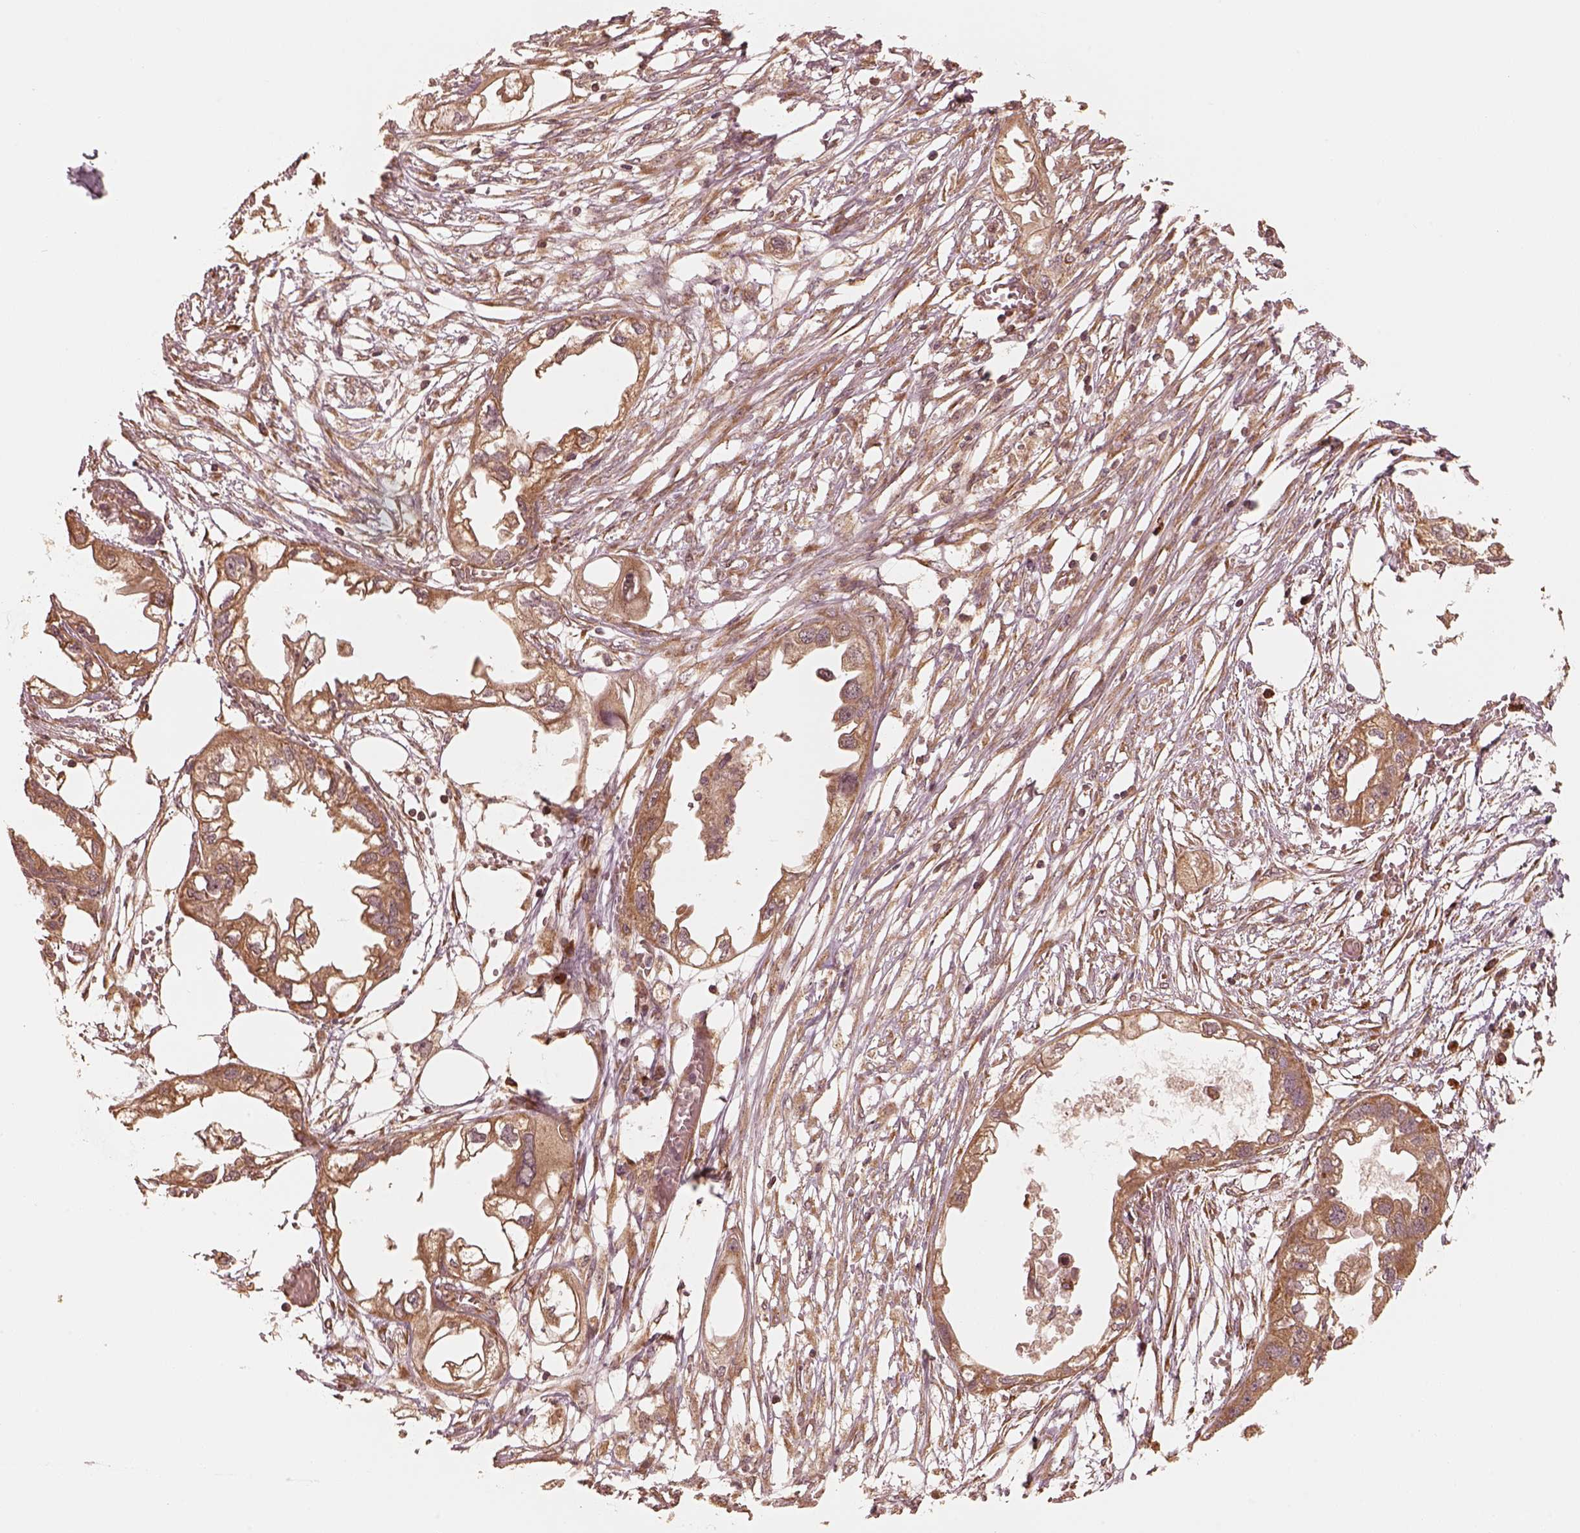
{"staining": {"intensity": "moderate", "quantity": ">75%", "location": "cytoplasmic/membranous"}, "tissue": "endometrial cancer", "cell_type": "Tumor cells", "image_type": "cancer", "snomed": [{"axis": "morphology", "description": "Adenocarcinoma, NOS"}, {"axis": "morphology", "description": "Adenocarcinoma, metastatic, NOS"}, {"axis": "topography", "description": "Adipose tissue"}, {"axis": "topography", "description": "Endometrium"}], "caption": "Endometrial cancer (metastatic adenocarcinoma) was stained to show a protein in brown. There is medium levels of moderate cytoplasmic/membranous staining in about >75% of tumor cells. Immunohistochemistry (ihc) stains the protein of interest in brown and the nuclei are stained blue.", "gene": "DNAJC25", "patient": {"sex": "female", "age": 67}}